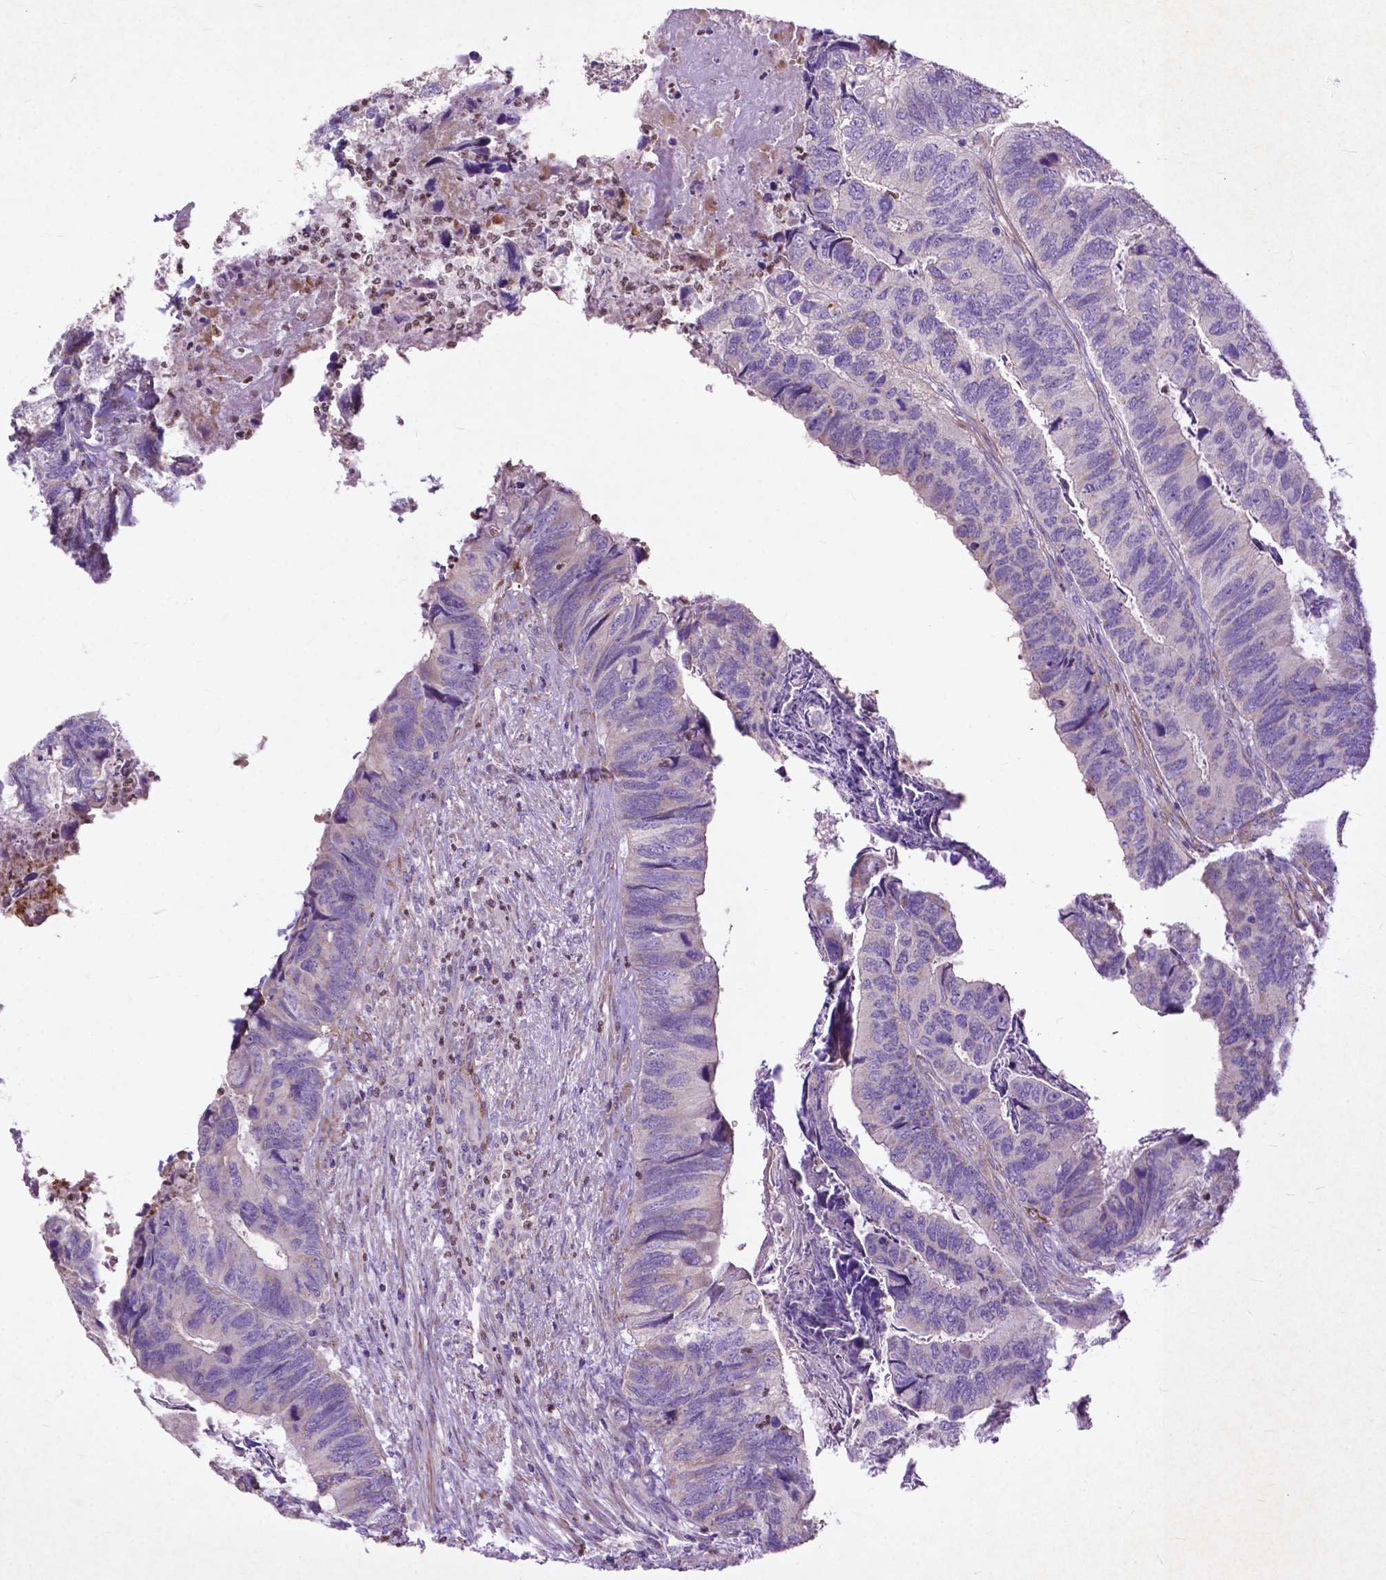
{"staining": {"intensity": "moderate", "quantity": "<25%", "location": "cytoplasmic/membranous"}, "tissue": "colorectal cancer", "cell_type": "Tumor cells", "image_type": "cancer", "snomed": [{"axis": "morphology", "description": "Adenocarcinoma, NOS"}, {"axis": "topography", "description": "Colon"}], "caption": "Immunohistochemistry (IHC) histopathology image of neoplastic tissue: human colorectal cancer stained using IHC exhibits low levels of moderate protein expression localized specifically in the cytoplasmic/membranous of tumor cells, appearing as a cytoplasmic/membranous brown color.", "gene": "THEGL", "patient": {"sex": "female", "age": 67}}